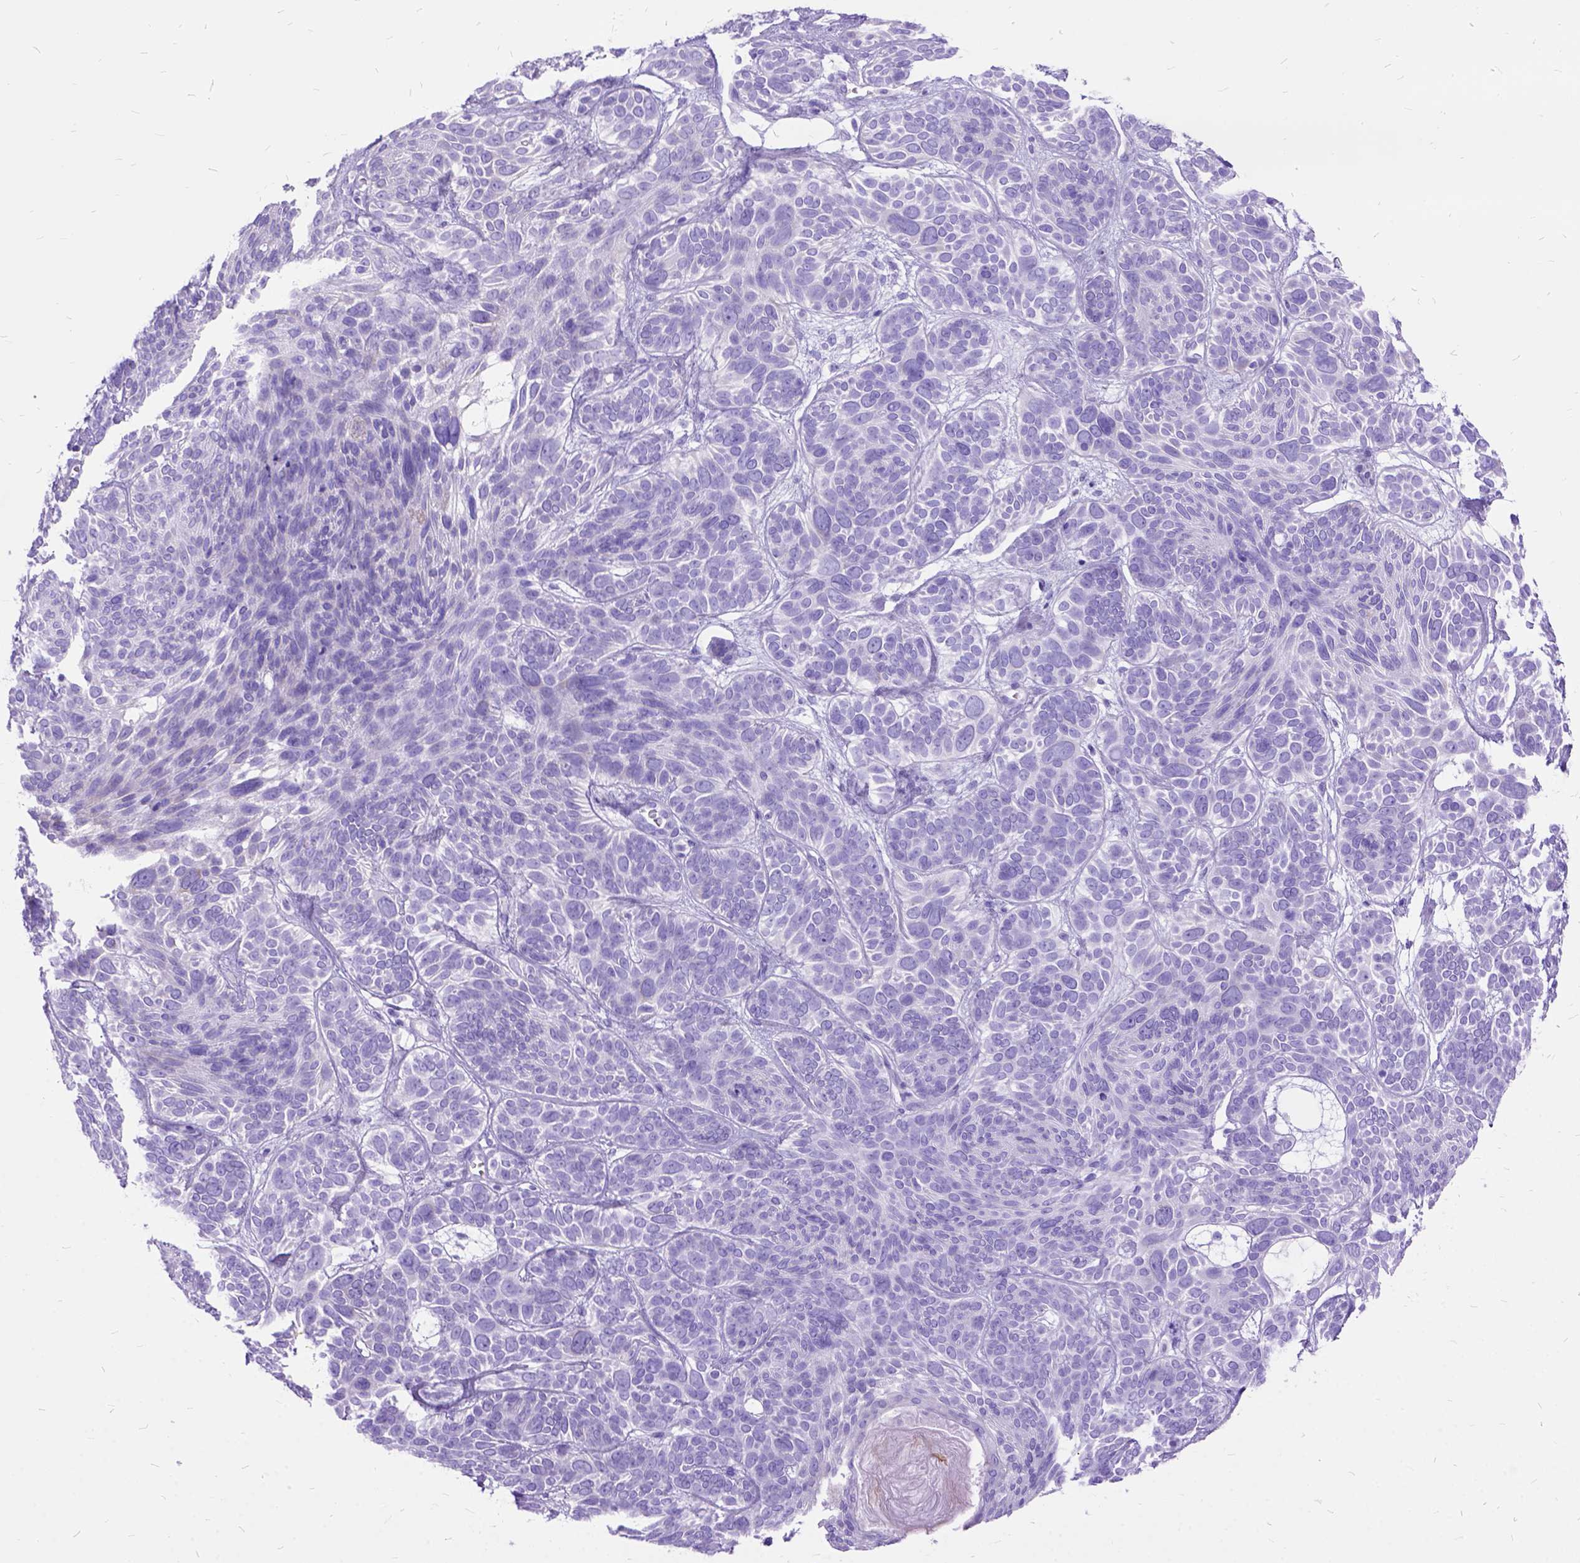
{"staining": {"intensity": "negative", "quantity": "none", "location": "none"}, "tissue": "skin cancer", "cell_type": "Tumor cells", "image_type": "cancer", "snomed": [{"axis": "morphology", "description": "Basal cell carcinoma"}, {"axis": "topography", "description": "Skin"}, {"axis": "topography", "description": "Skin of face"}], "caption": "This is a image of immunohistochemistry staining of skin cancer (basal cell carcinoma), which shows no positivity in tumor cells.", "gene": "DNAH2", "patient": {"sex": "male", "age": 73}}